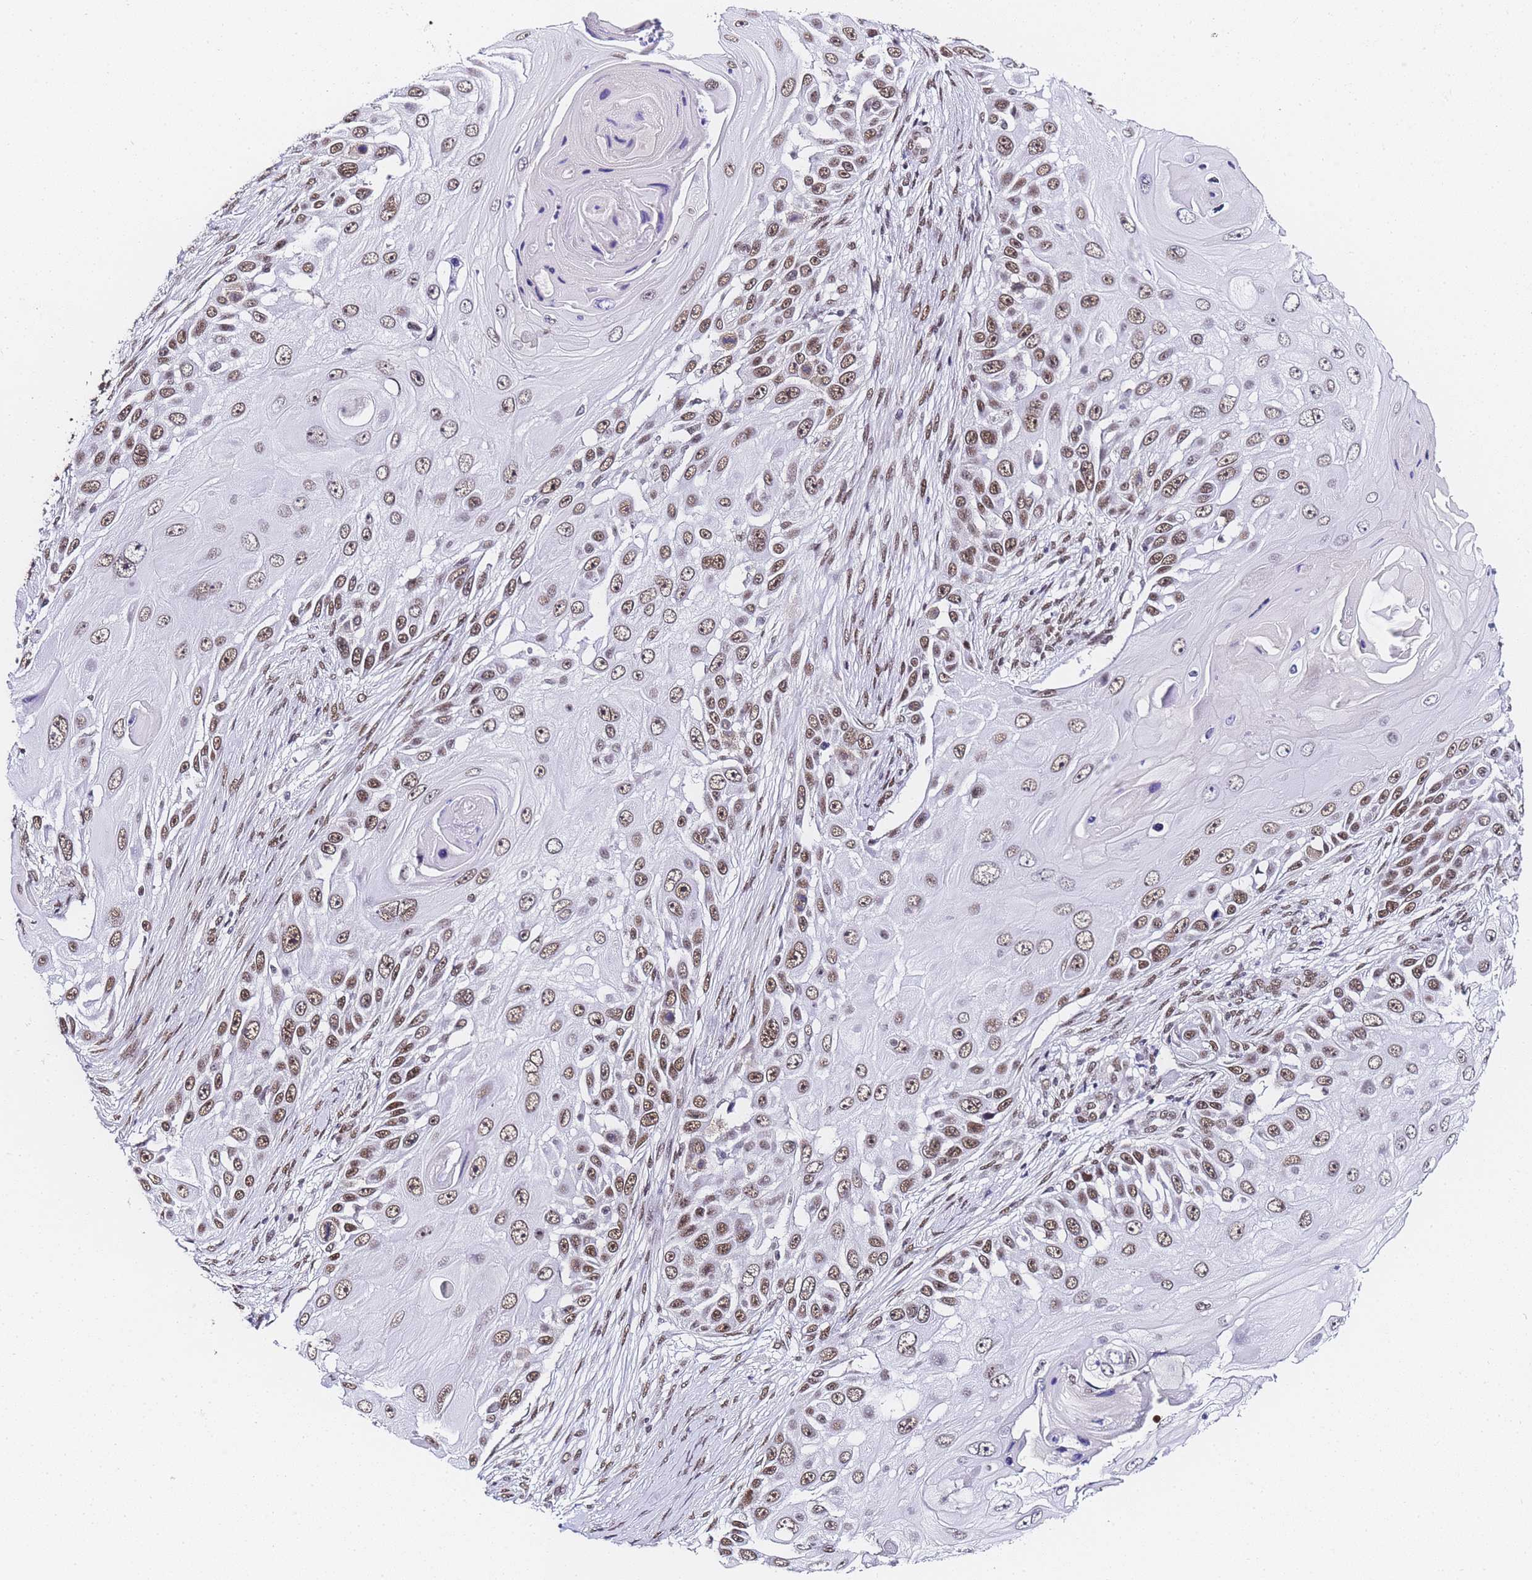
{"staining": {"intensity": "moderate", "quantity": ">75%", "location": "nuclear"}, "tissue": "skin cancer", "cell_type": "Tumor cells", "image_type": "cancer", "snomed": [{"axis": "morphology", "description": "Squamous cell carcinoma, NOS"}, {"axis": "topography", "description": "Skin"}], "caption": "Squamous cell carcinoma (skin) stained with a protein marker demonstrates moderate staining in tumor cells.", "gene": "POLR1A", "patient": {"sex": "female", "age": 44}}